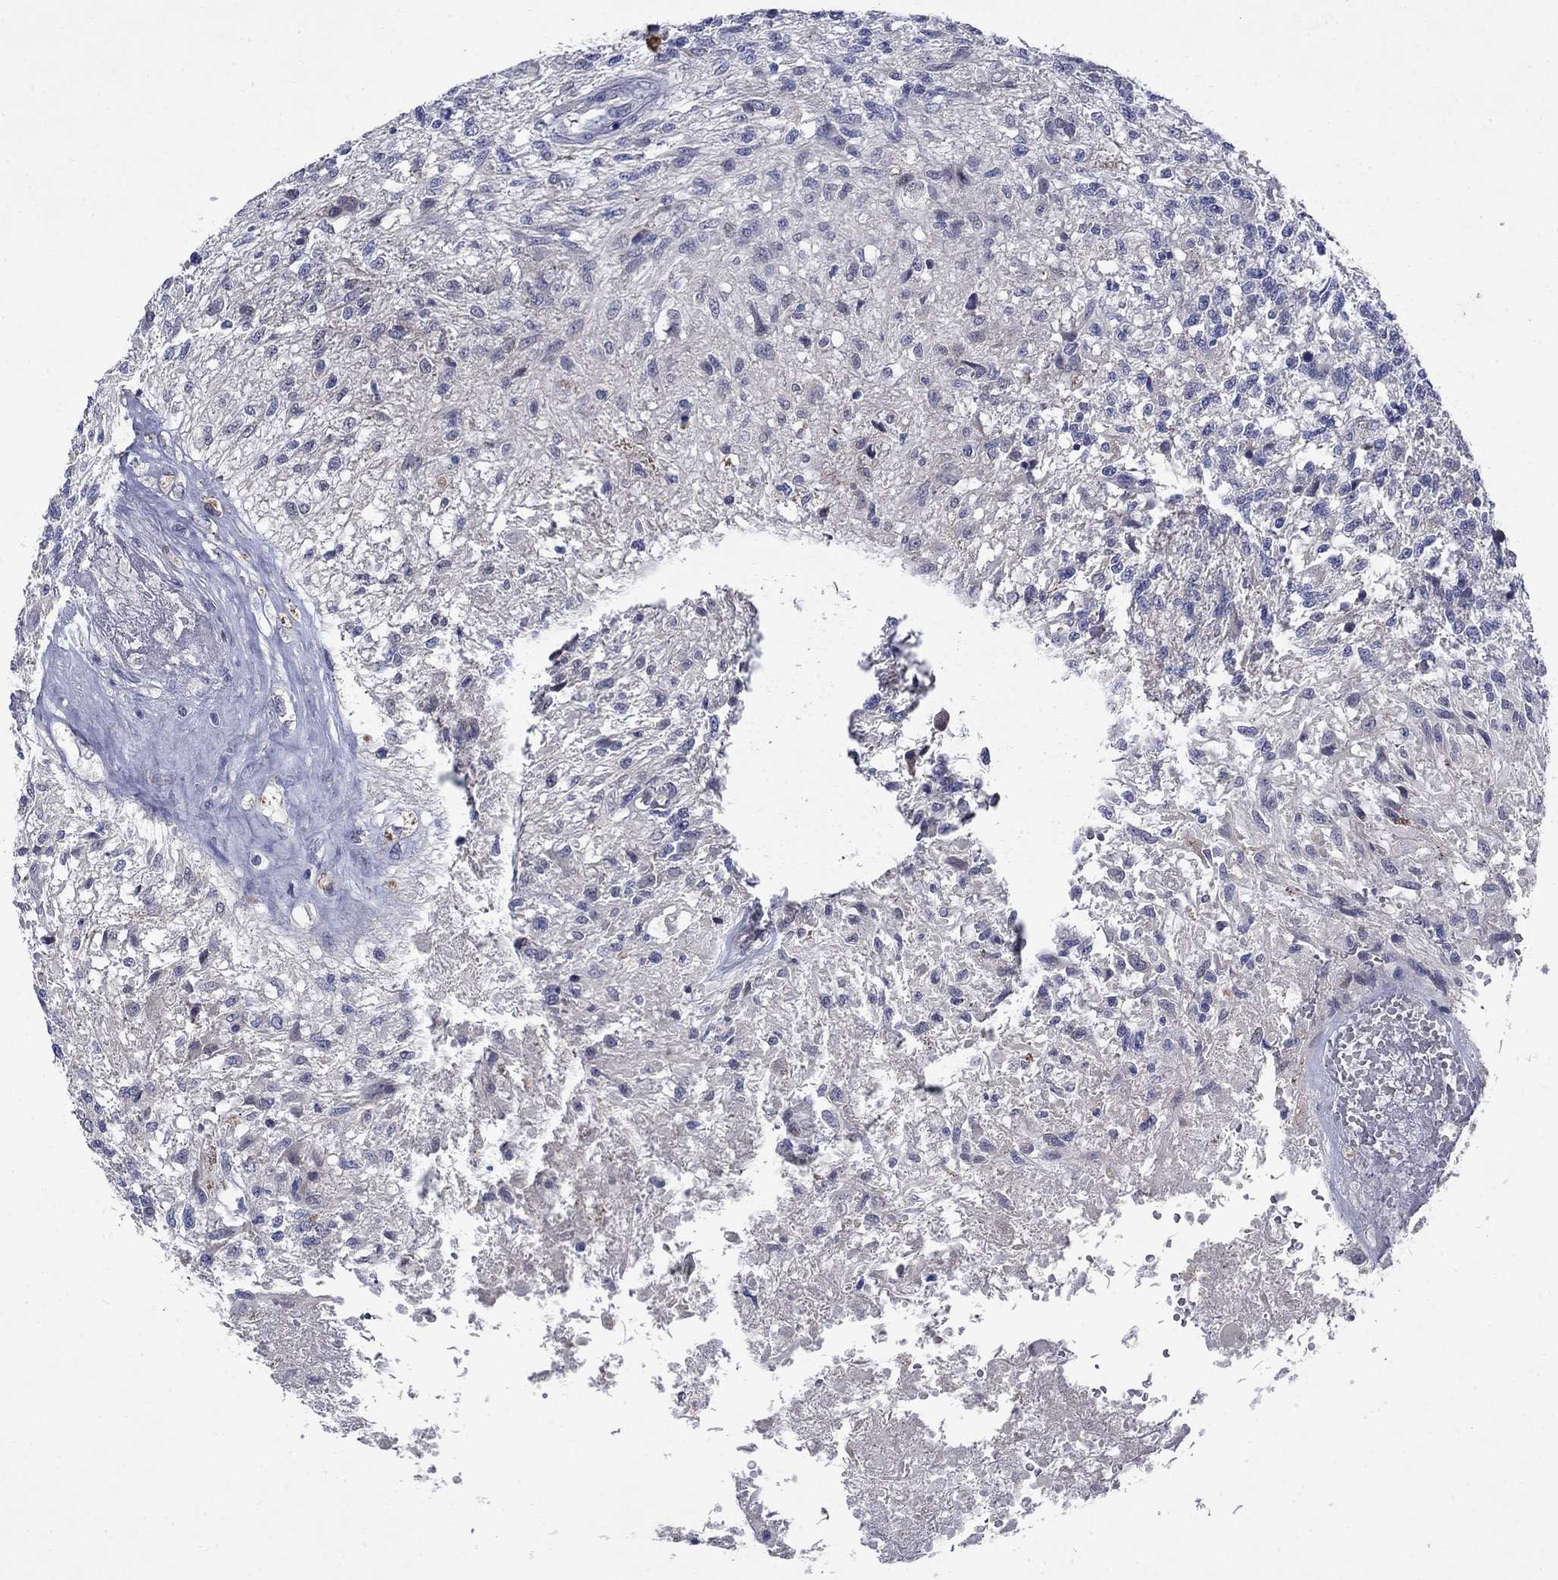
{"staining": {"intensity": "negative", "quantity": "none", "location": "none"}, "tissue": "glioma", "cell_type": "Tumor cells", "image_type": "cancer", "snomed": [{"axis": "morphology", "description": "Glioma, malignant, High grade"}, {"axis": "topography", "description": "Brain"}], "caption": "IHC histopathology image of neoplastic tissue: glioma stained with DAB reveals no significant protein staining in tumor cells. The staining was performed using DAB to visualize the protein expression in brown, while the nuclei were stained in blue with hematoxylin (Magnification: 20x).", "gene": "STAB2", "patient": {"sex": "male", "age": 56}}